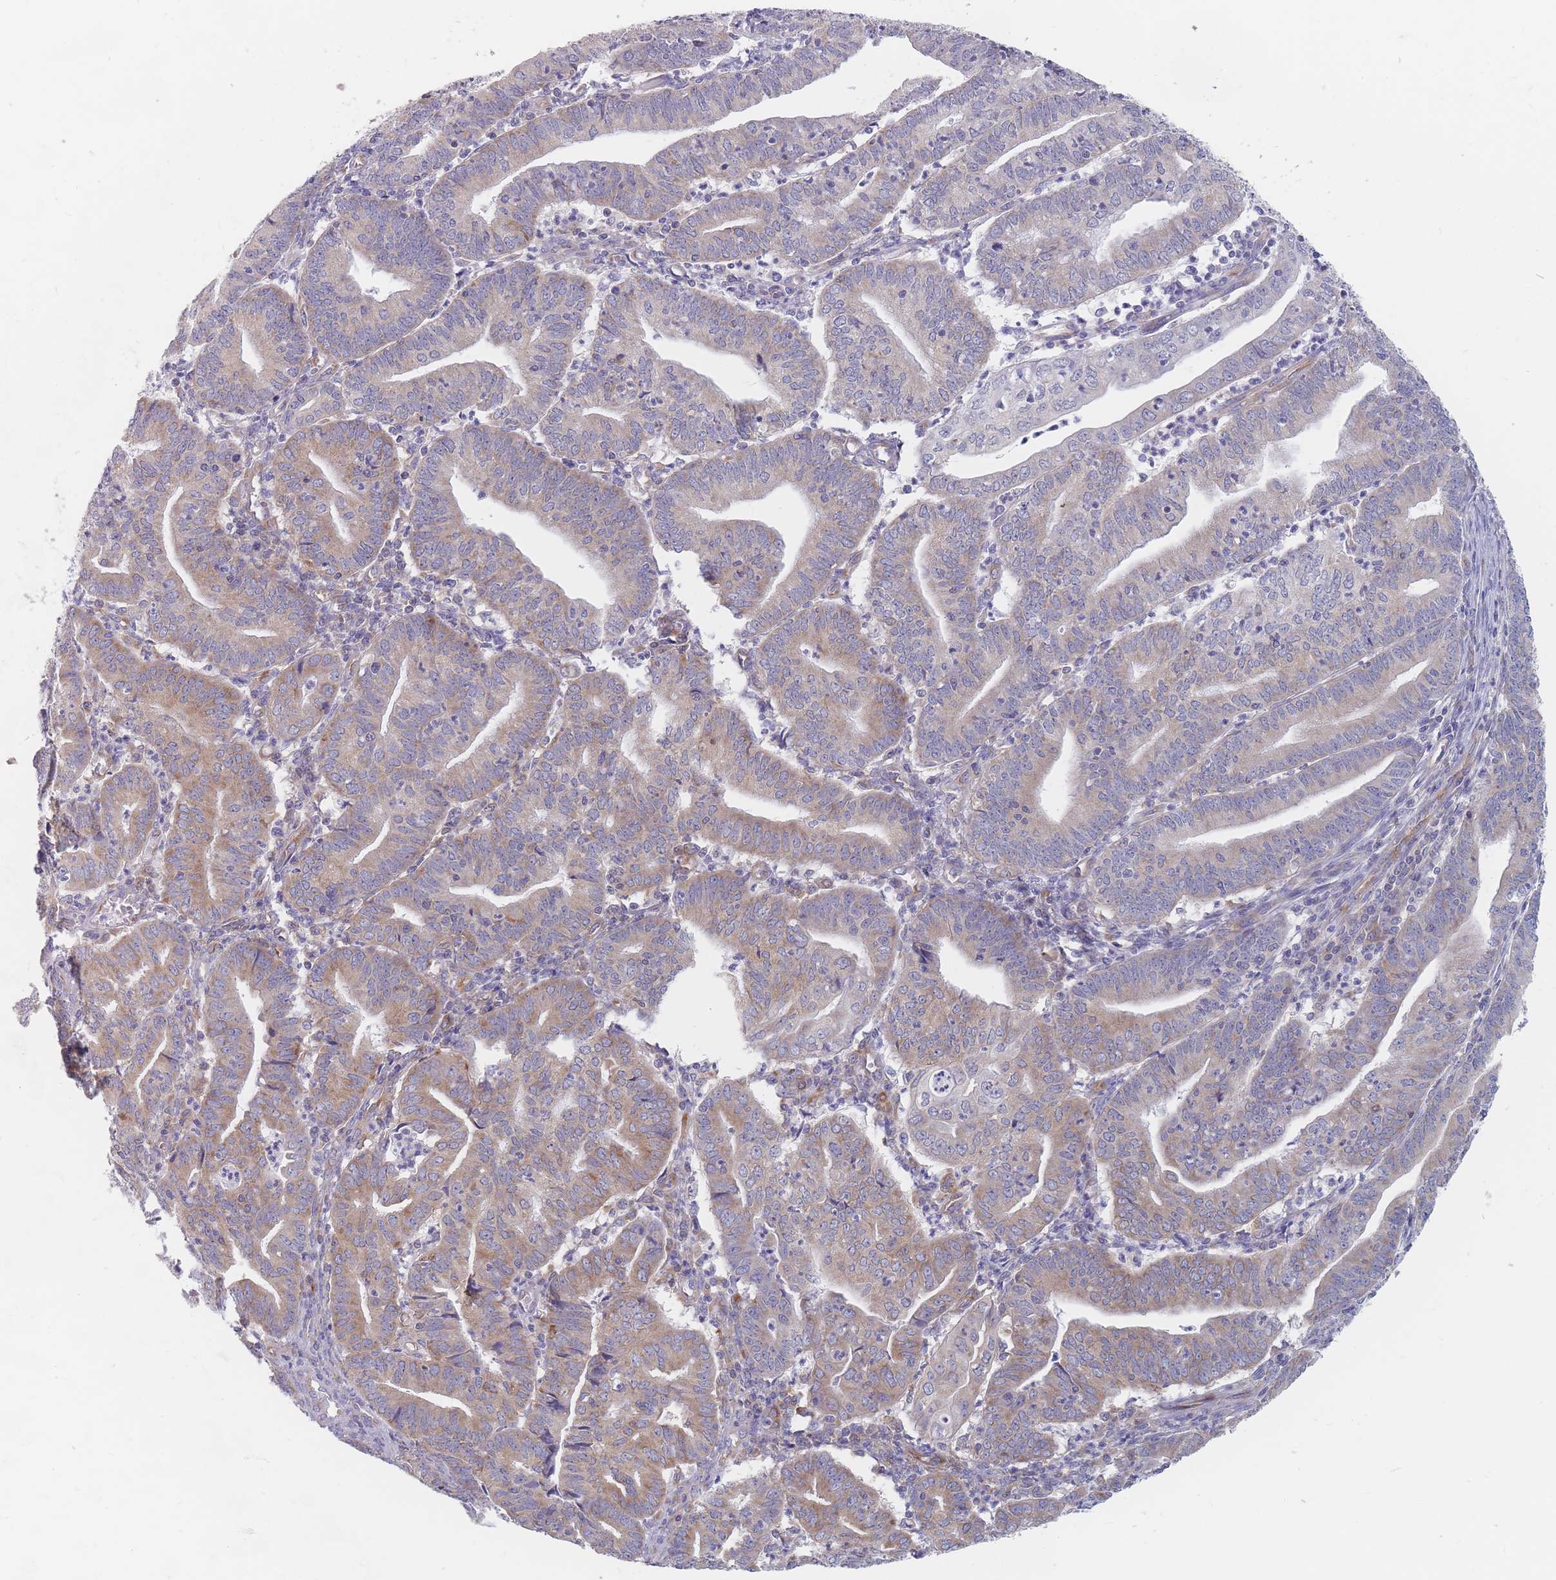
{"staining": {"intensity": "moderate", "quantity": "25%-75%", "location": "cytoplasmic/membranous"}, "tissue": "endometrial cancer", "cell_type": "Tumor cells", "image_type": "cancer", "snomed": [{"axis": "morphology", "description": "Adenocarcinoma, NOS"}, {"axis": "topography", "description": "Endometrium"}], "caption": "Tumor cells show moderate cytoplasmic/membranous positivity in about 25%-75% of cells in endometrial cancer (adenocarcinoma).", "gene": "MAP1S", "patient": {"sex": "female", "age": 60}}